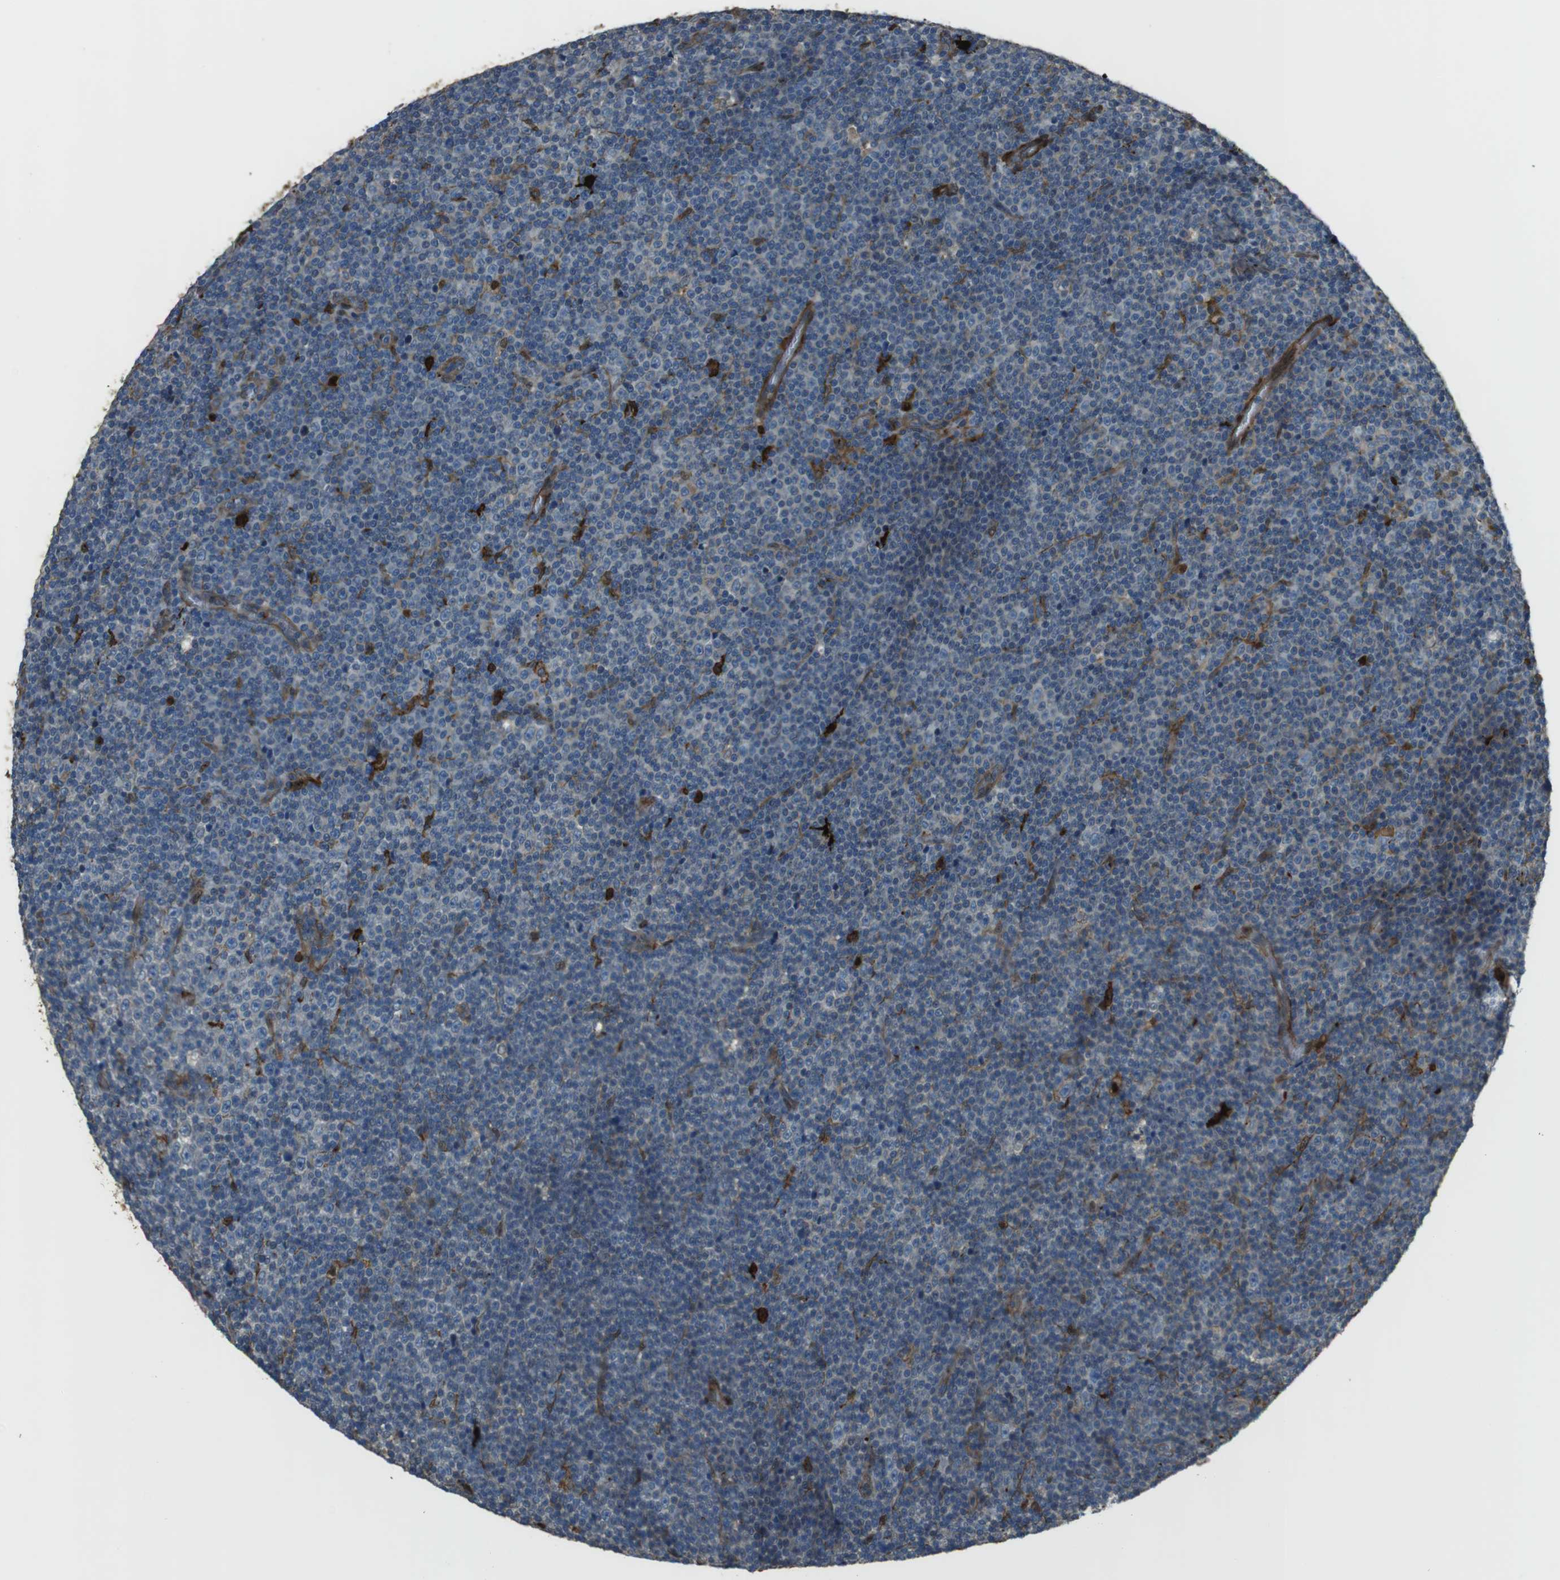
{"staining": {"intensity": "negative", "quantity": "none", "location": "none"}, "tissue": "lymphoma", "cell_type": "Tumor cells", "image_type": "cancer", "snomed": [{"axis": "morphology", "description": "Malignant lymphoma, non-Hodgkin's type, Low grade"}, {"axis": "topography", "description": "Lymph node"}], "caption": "Lymphoma stained for a protein using IHC exhibits no expression tumor cells.", "gene": "SFT2D1", "patient": {"sex": "female", "age": 67}}